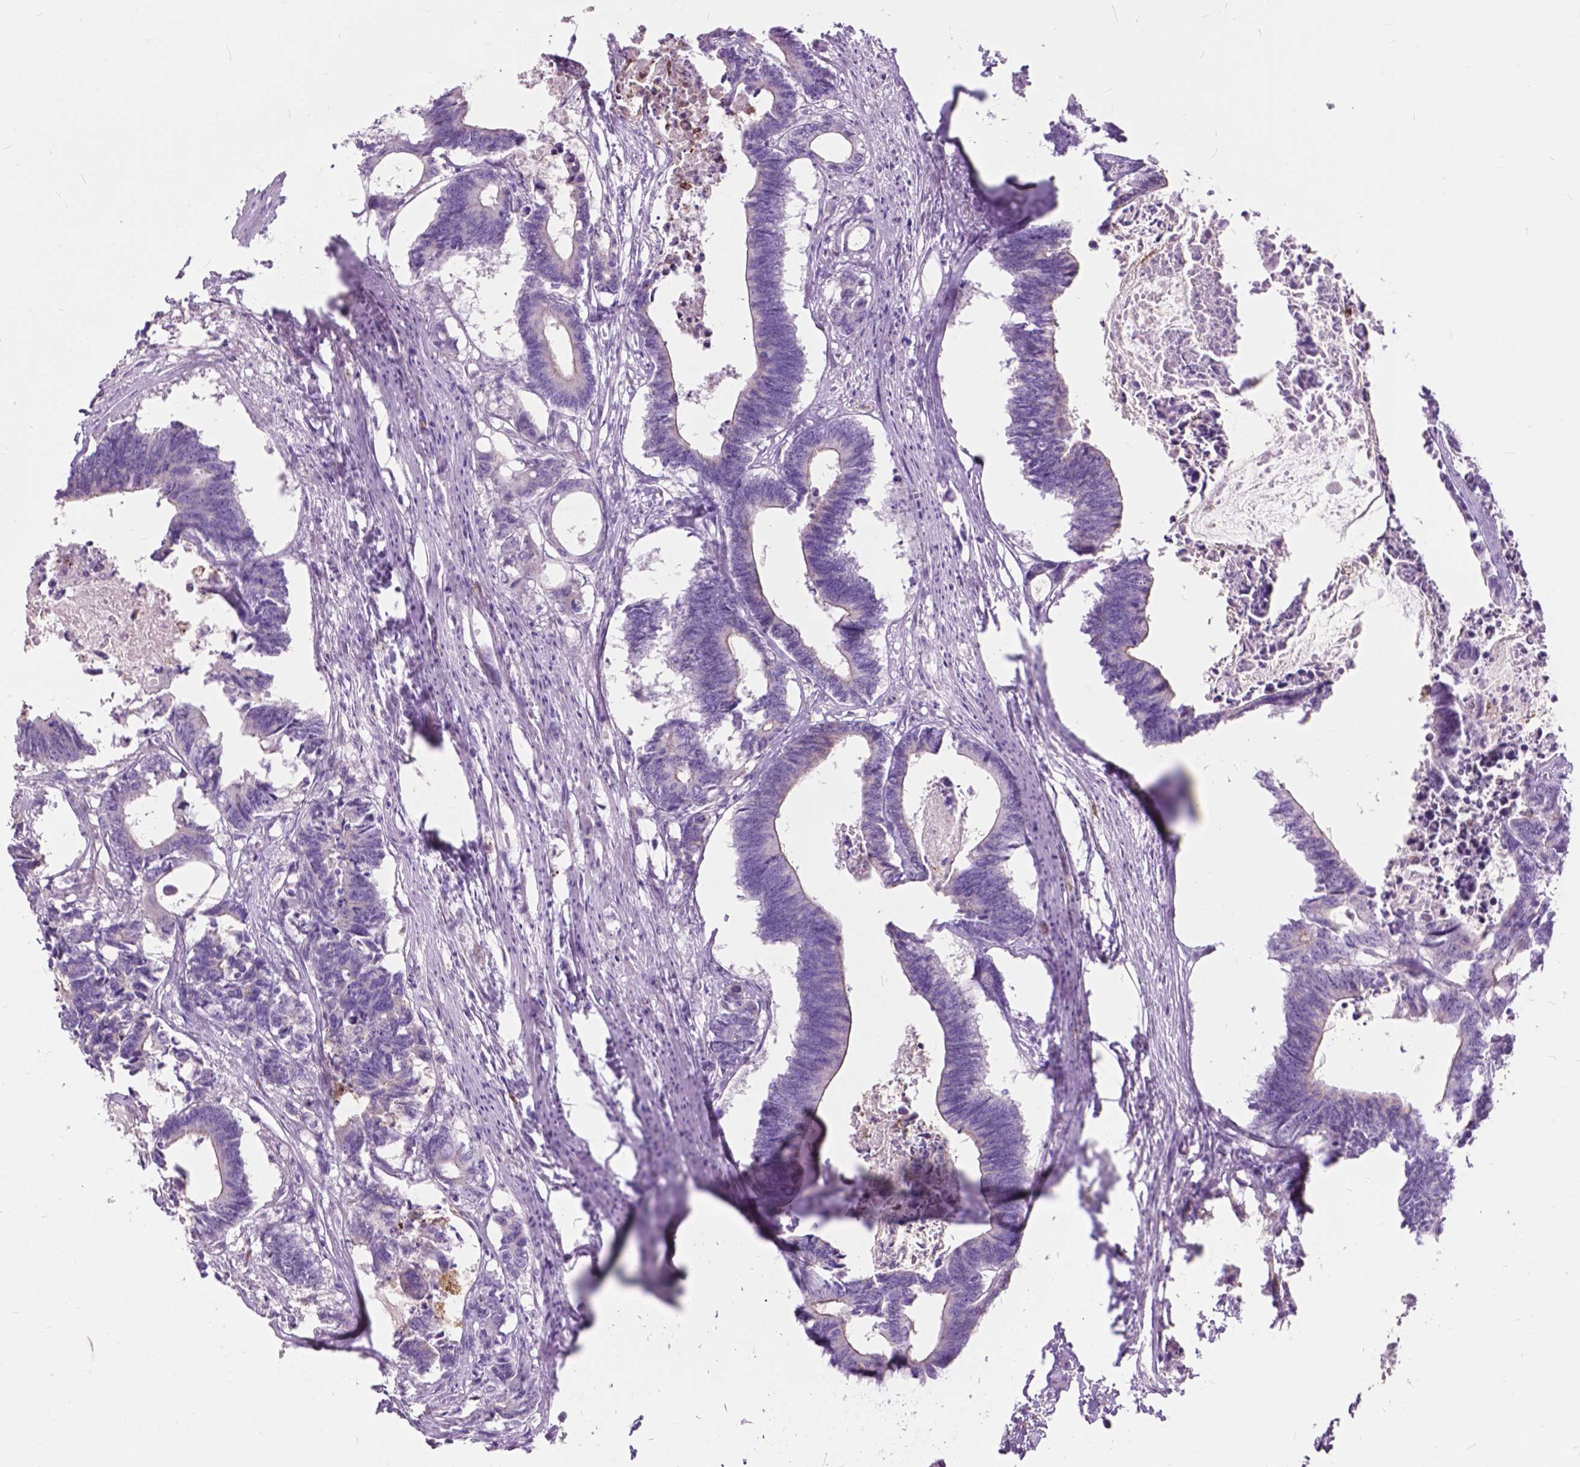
{"staining": {"intensity": "negative", "quantity": "none", "location": "none"}, "tissue": "colorectal cancer", "cell_type": "Tumor cells", "image_type": "cancer", "snomed": [{"axis": "morphology", "description": "Adenocarcinoma, NOS"}, {"axis": "topography", "description": "Rectum"}], "caption": "Tumor cells show no significant protein staining in colorectal adenocarcinoma.", "gene": "PRR35", "patient": {"sex": "male", "age": 54}}